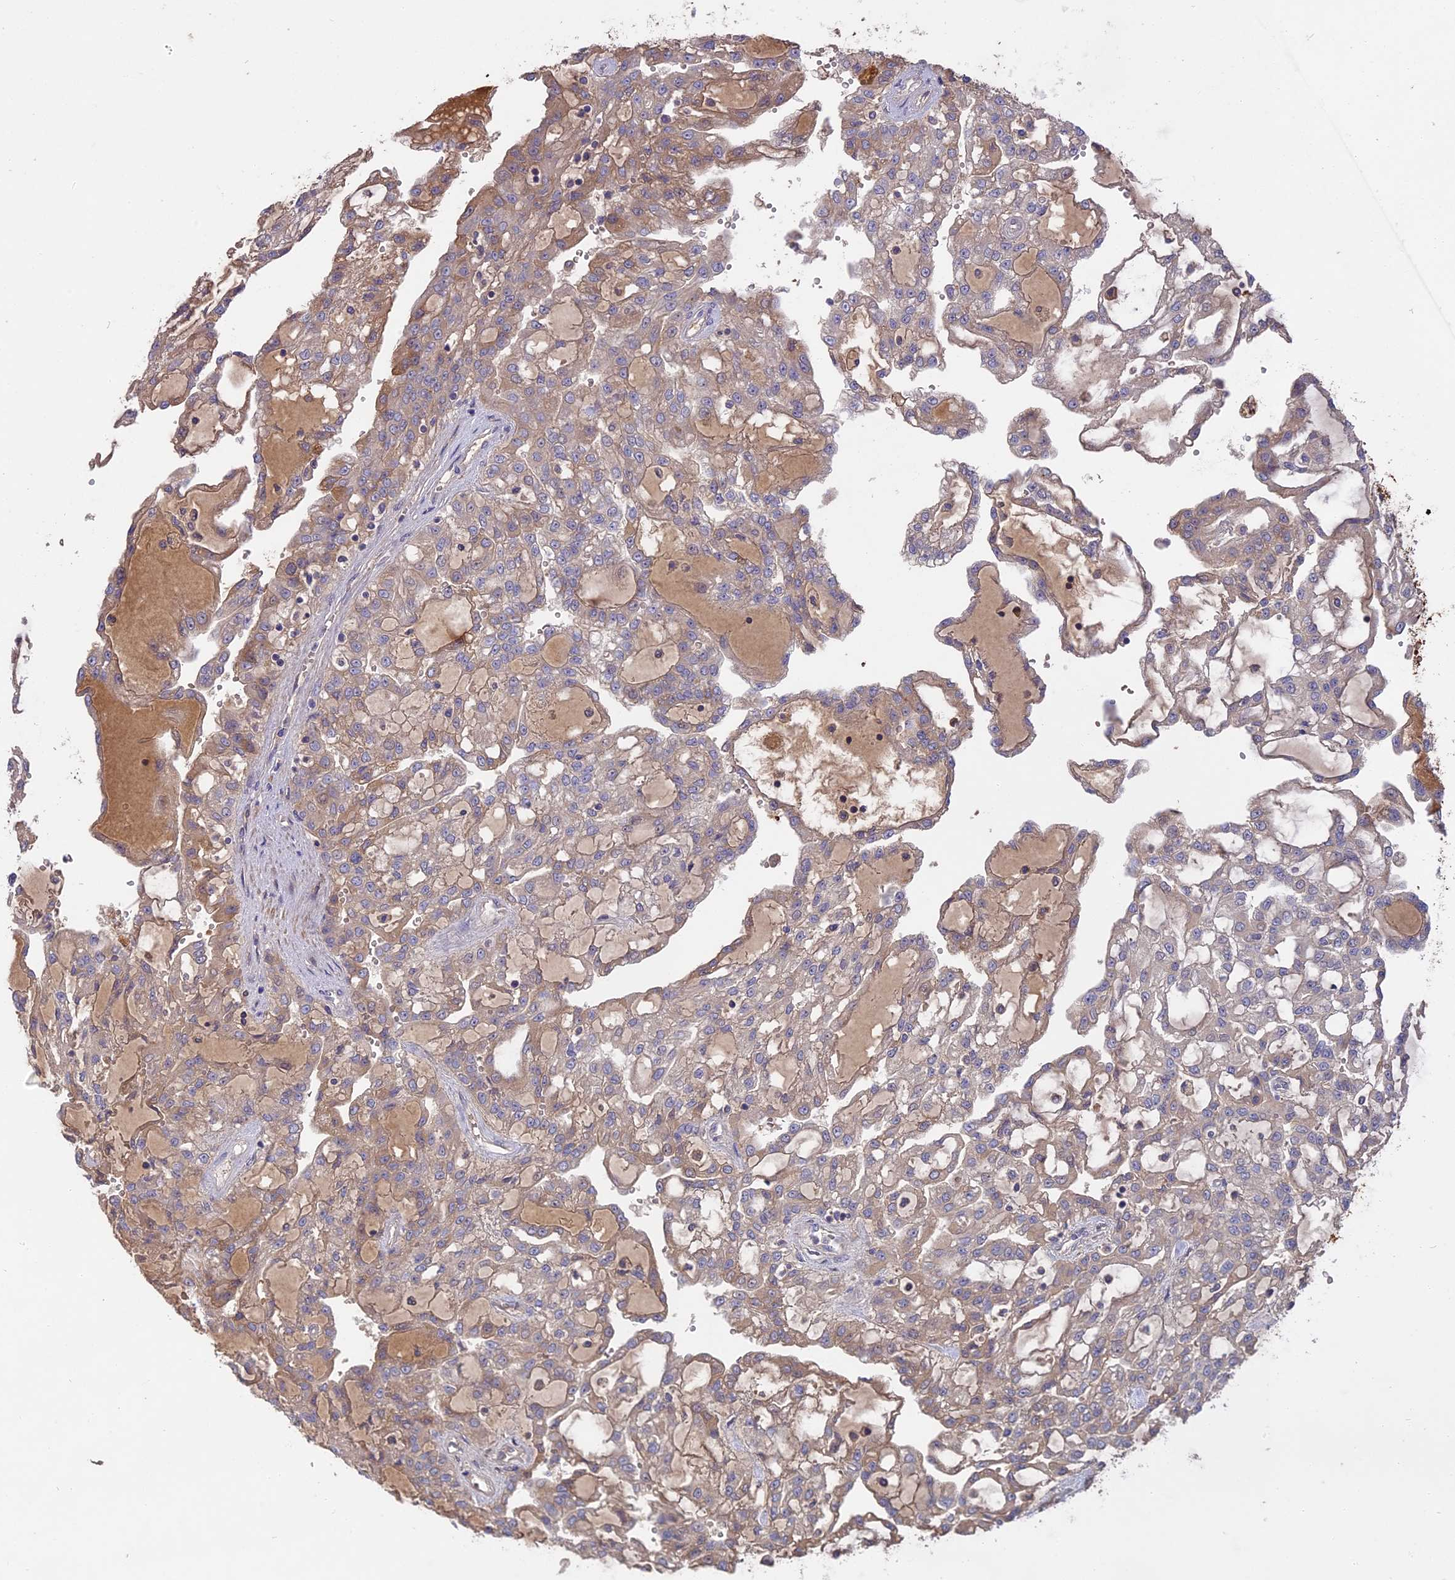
{"staining": {"intensity": "weak", "quantity": "25%-75%", "location": "cytoplasmic/membranous"}, "tissue": "renal cancer", "cell_type": "Tumor cells", "image_type": "cancer", "snomed": [{"axis": "morphology", "description": "Adenocarcinoma, NOS"}, {"axis": "topography", "description": "Kidney"}], "caption": "A brown stain highlights weak cytoplasmic/membranous expression of a protein in human renal cancer (adenocarcinoma) tumor cells.", "gene": "ERMAP", "patient": {"sex": "male", "age": 63}}